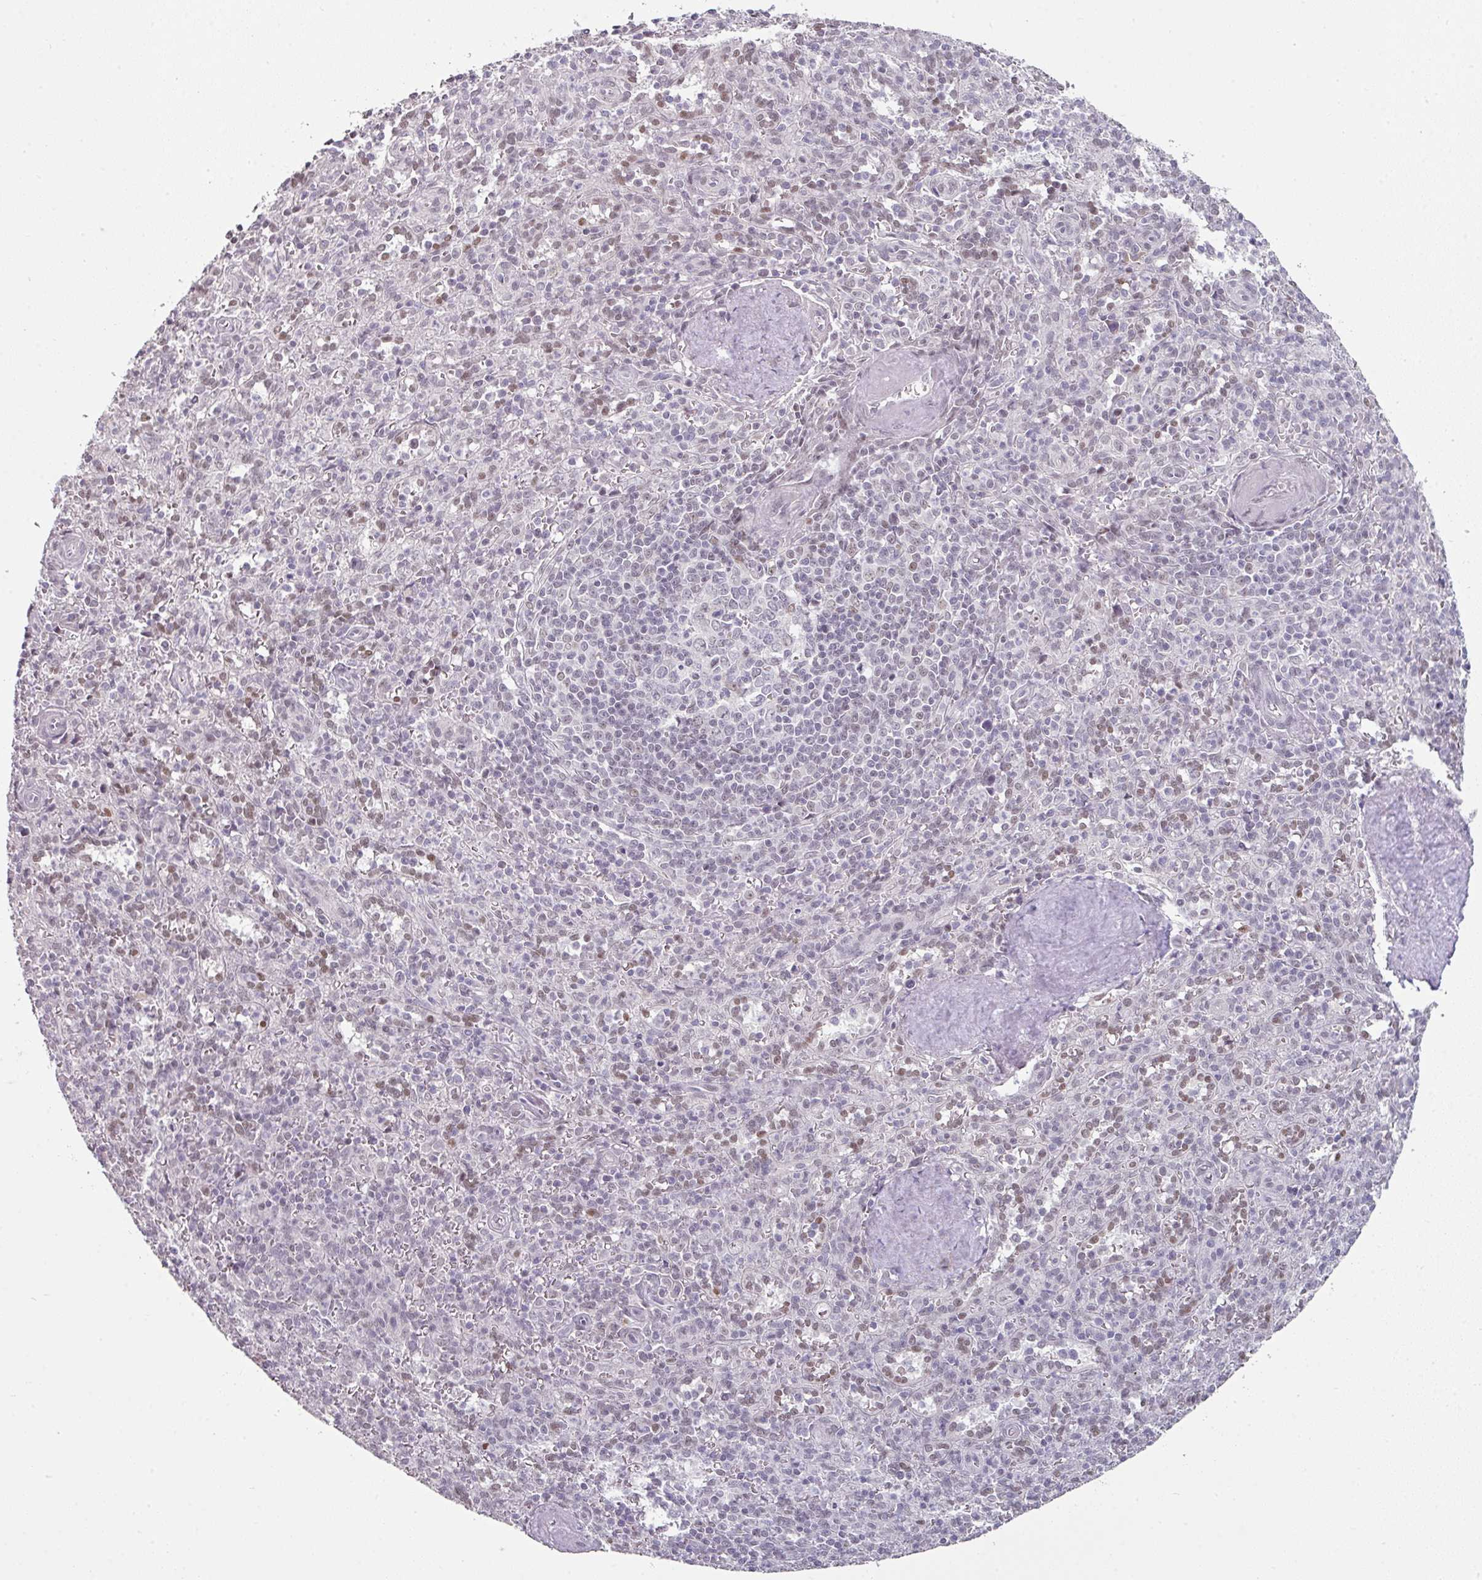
{"staining": {"intensity": "moderate", "quantity": "<25%", "location": "nuclear"}, "tissue": "spleen", "cell_type": "Cells in red pulp", "image_type": "normal", "snomed": [{"axis": "morphology", "description": "Normal tissue, NOS"}, {"axis": "topography", "description": "Spleen"}], "caption": "Approximately <25% of cells in red pulp in normal human spleen reveal moderate nuclear protein positivity as visualized by brown immunohistochemical staining.", "gene": "ELK1", "patient": {"sex": "female", "age": 70}}